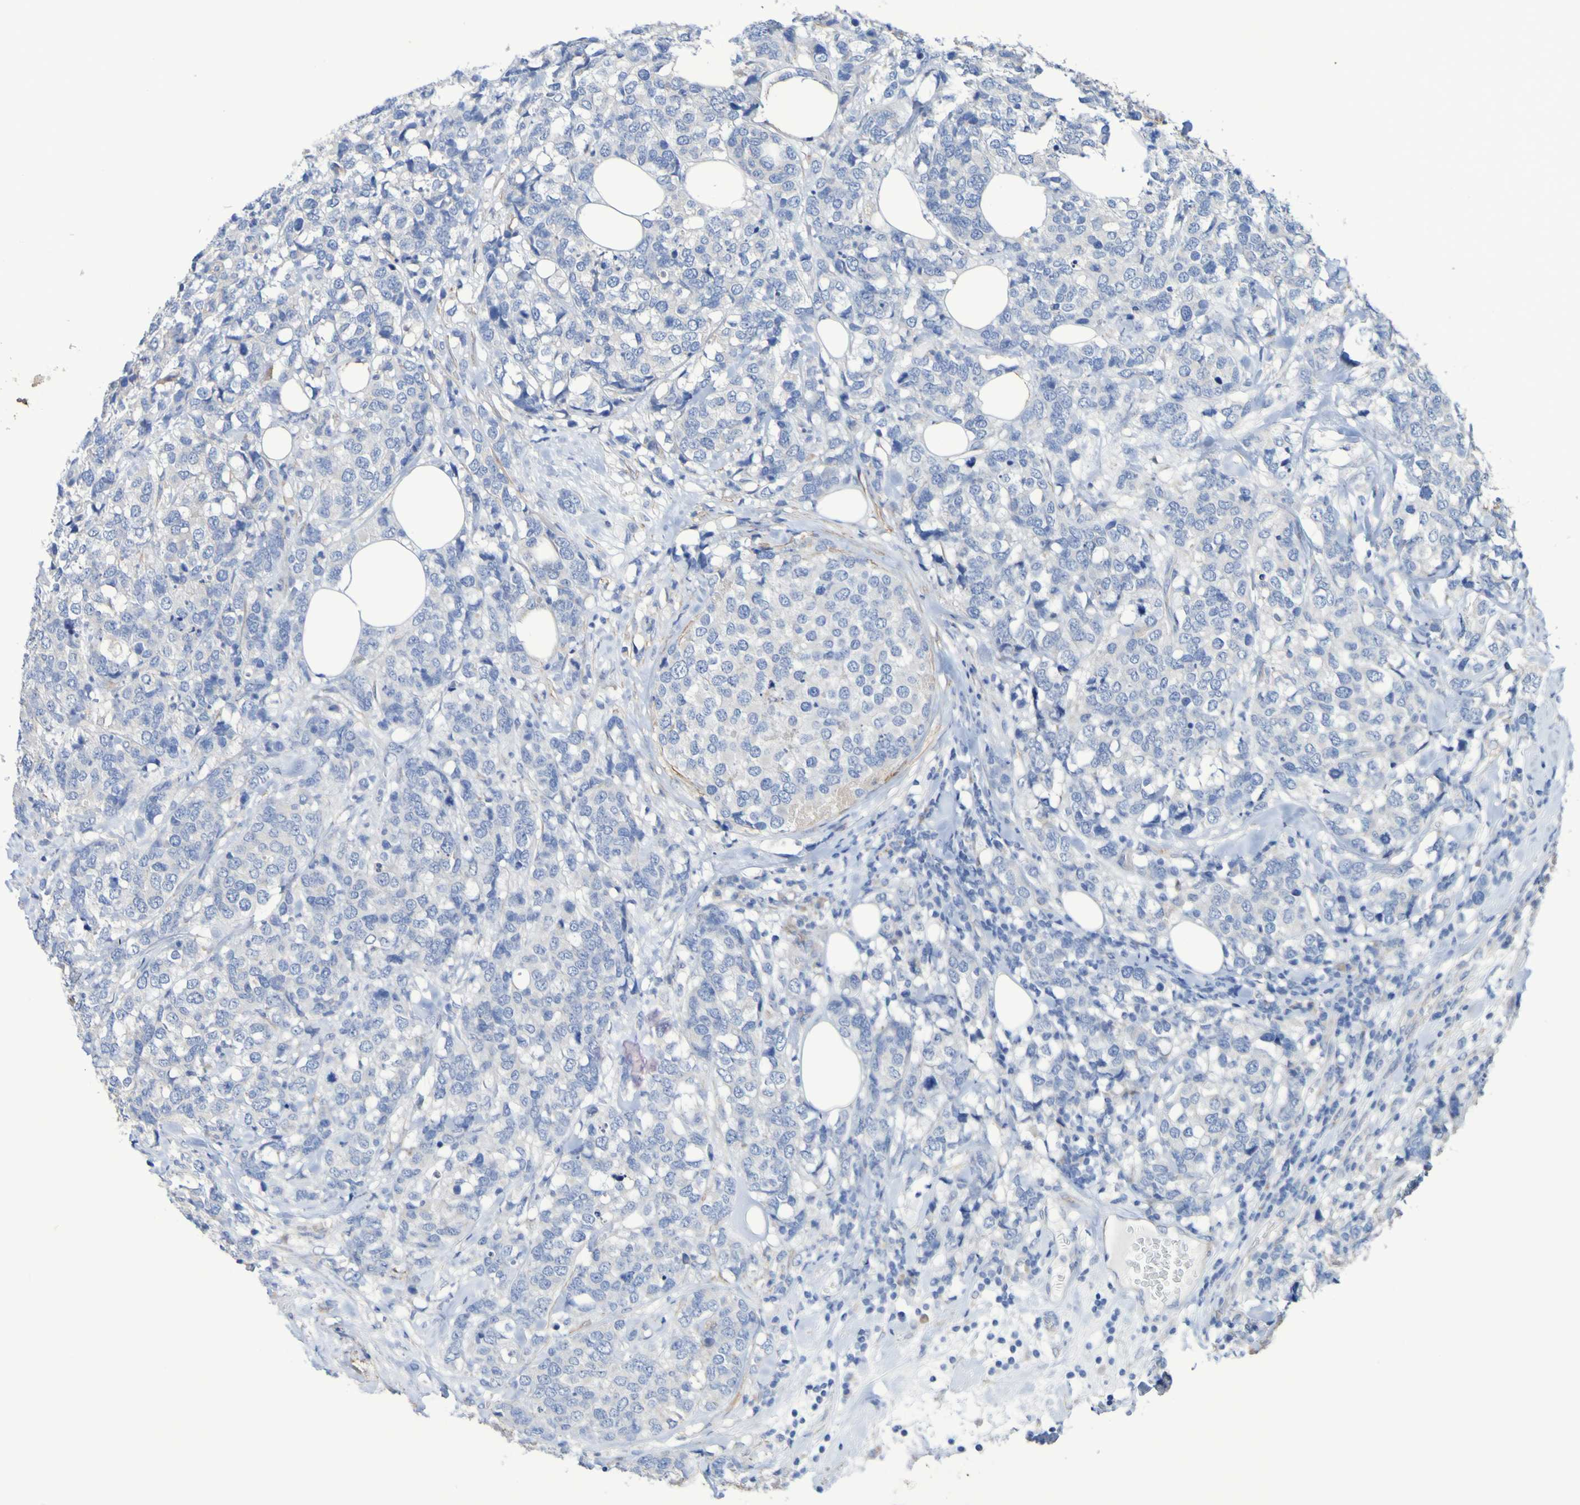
{"staining": {"intensity": "negative", "quantity": "none", "location": "none"}, "tissue": "breast cancer", "cell_type": "Tumor cells", "image_type": "cancer", "snomed": [{"axis": "morphology", "description": "Lobular carcinoma"}, {"axis": "topography", "description": "Breast"}], "caption": "Breast cancer (lobular carcinoma) was stained to show a protein in brown. There is no significant positivity in tumor cells.", "gene": "SRPRB", "patient": {"sex": "female", "age": 59}}